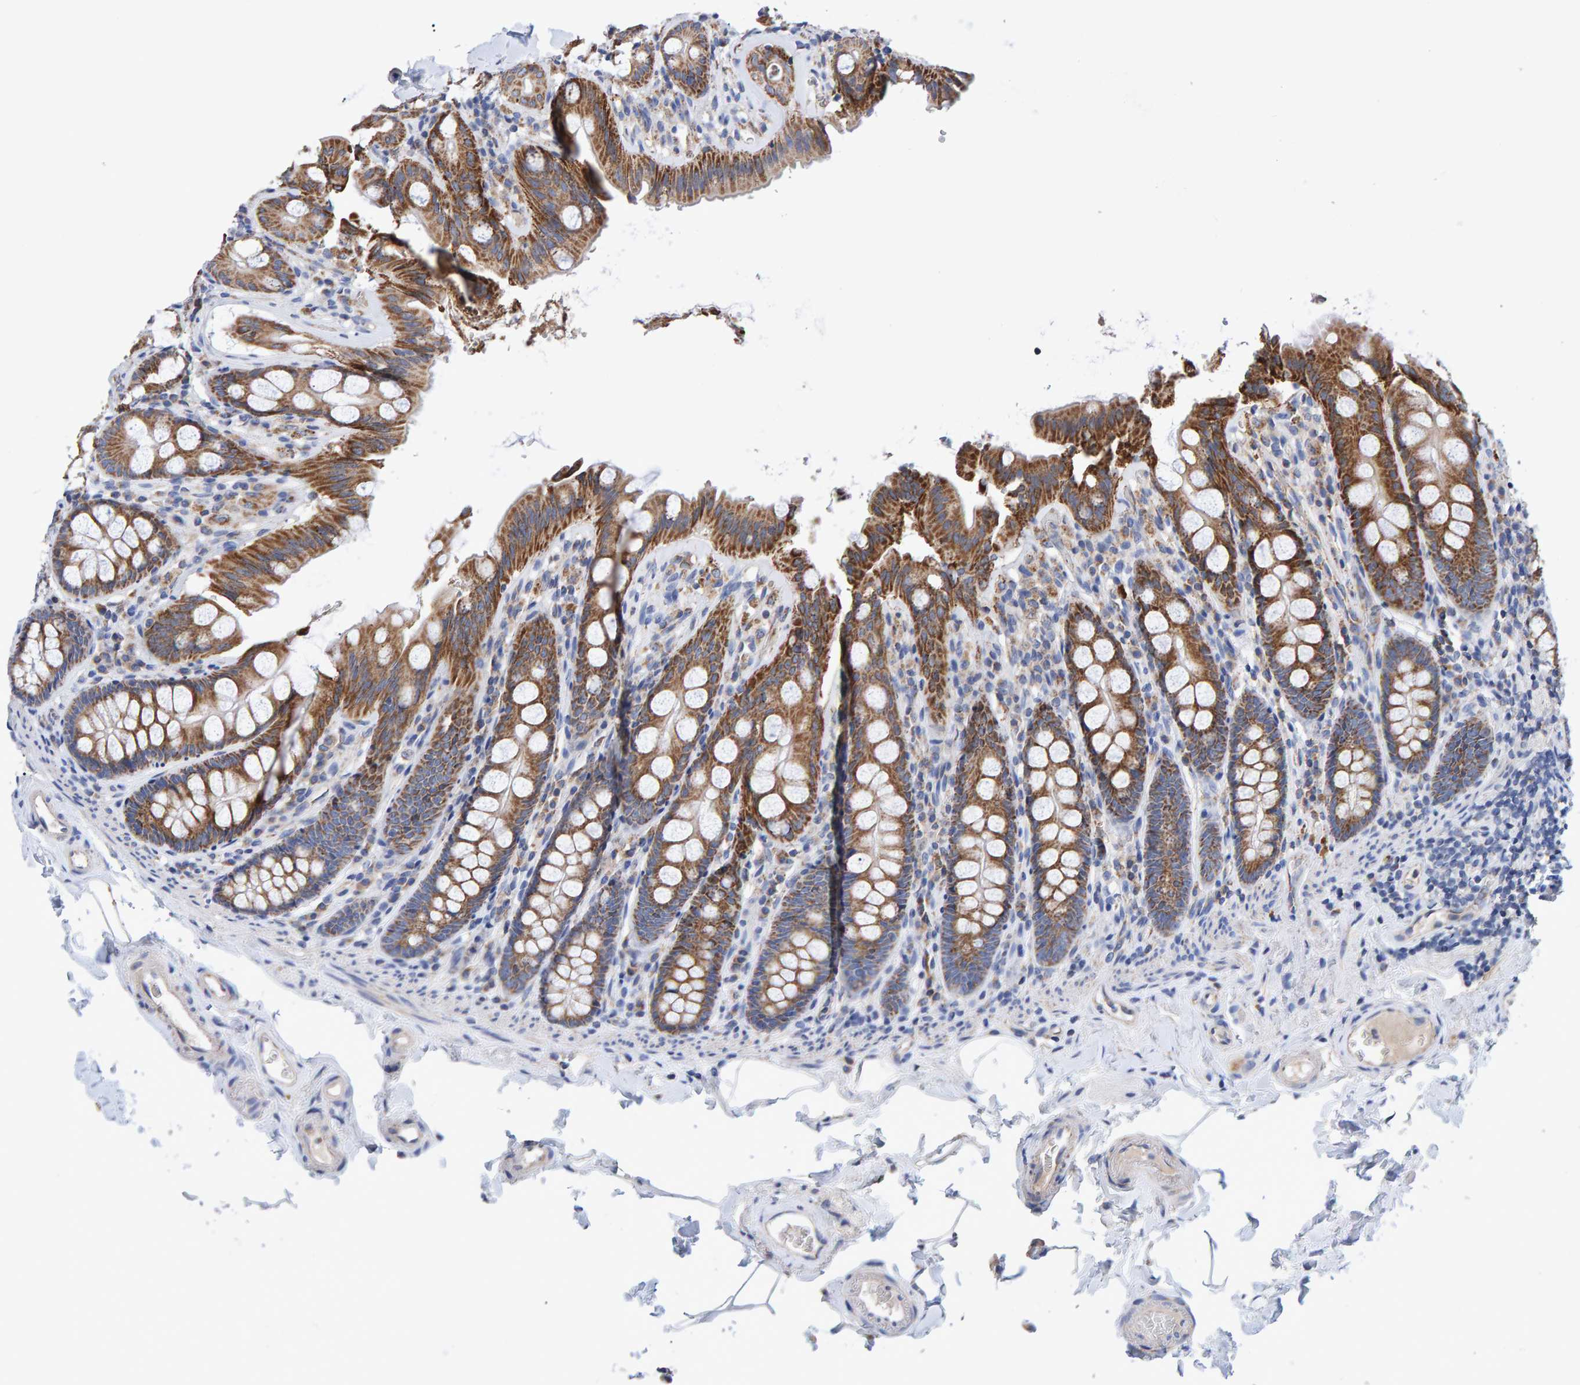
{"staining": {"intensity": "negative", "quantity": "none", "location": "none"}, "tissue": "colon", "cell_type": "Endothelial cells", "image_type": "normal", "snomed": [{"axis": "morphology", "description": "Normal tissue, NOS"}, {"axis": "topography", "description": "Colon"}, {"axis": "topography", "description": "Peripheral nerve tissue"}], "caption": "This histopathology image is of unremarkable colon stained with immunohistochemistry to label a protein in brown with the nuclei are counter-stained blue. There is no expression in endothelial cells. (DAB immunohistochemistry, high magnification).", "gene": "EFR3A", "patient": {"sex": "female", "age": 61}}